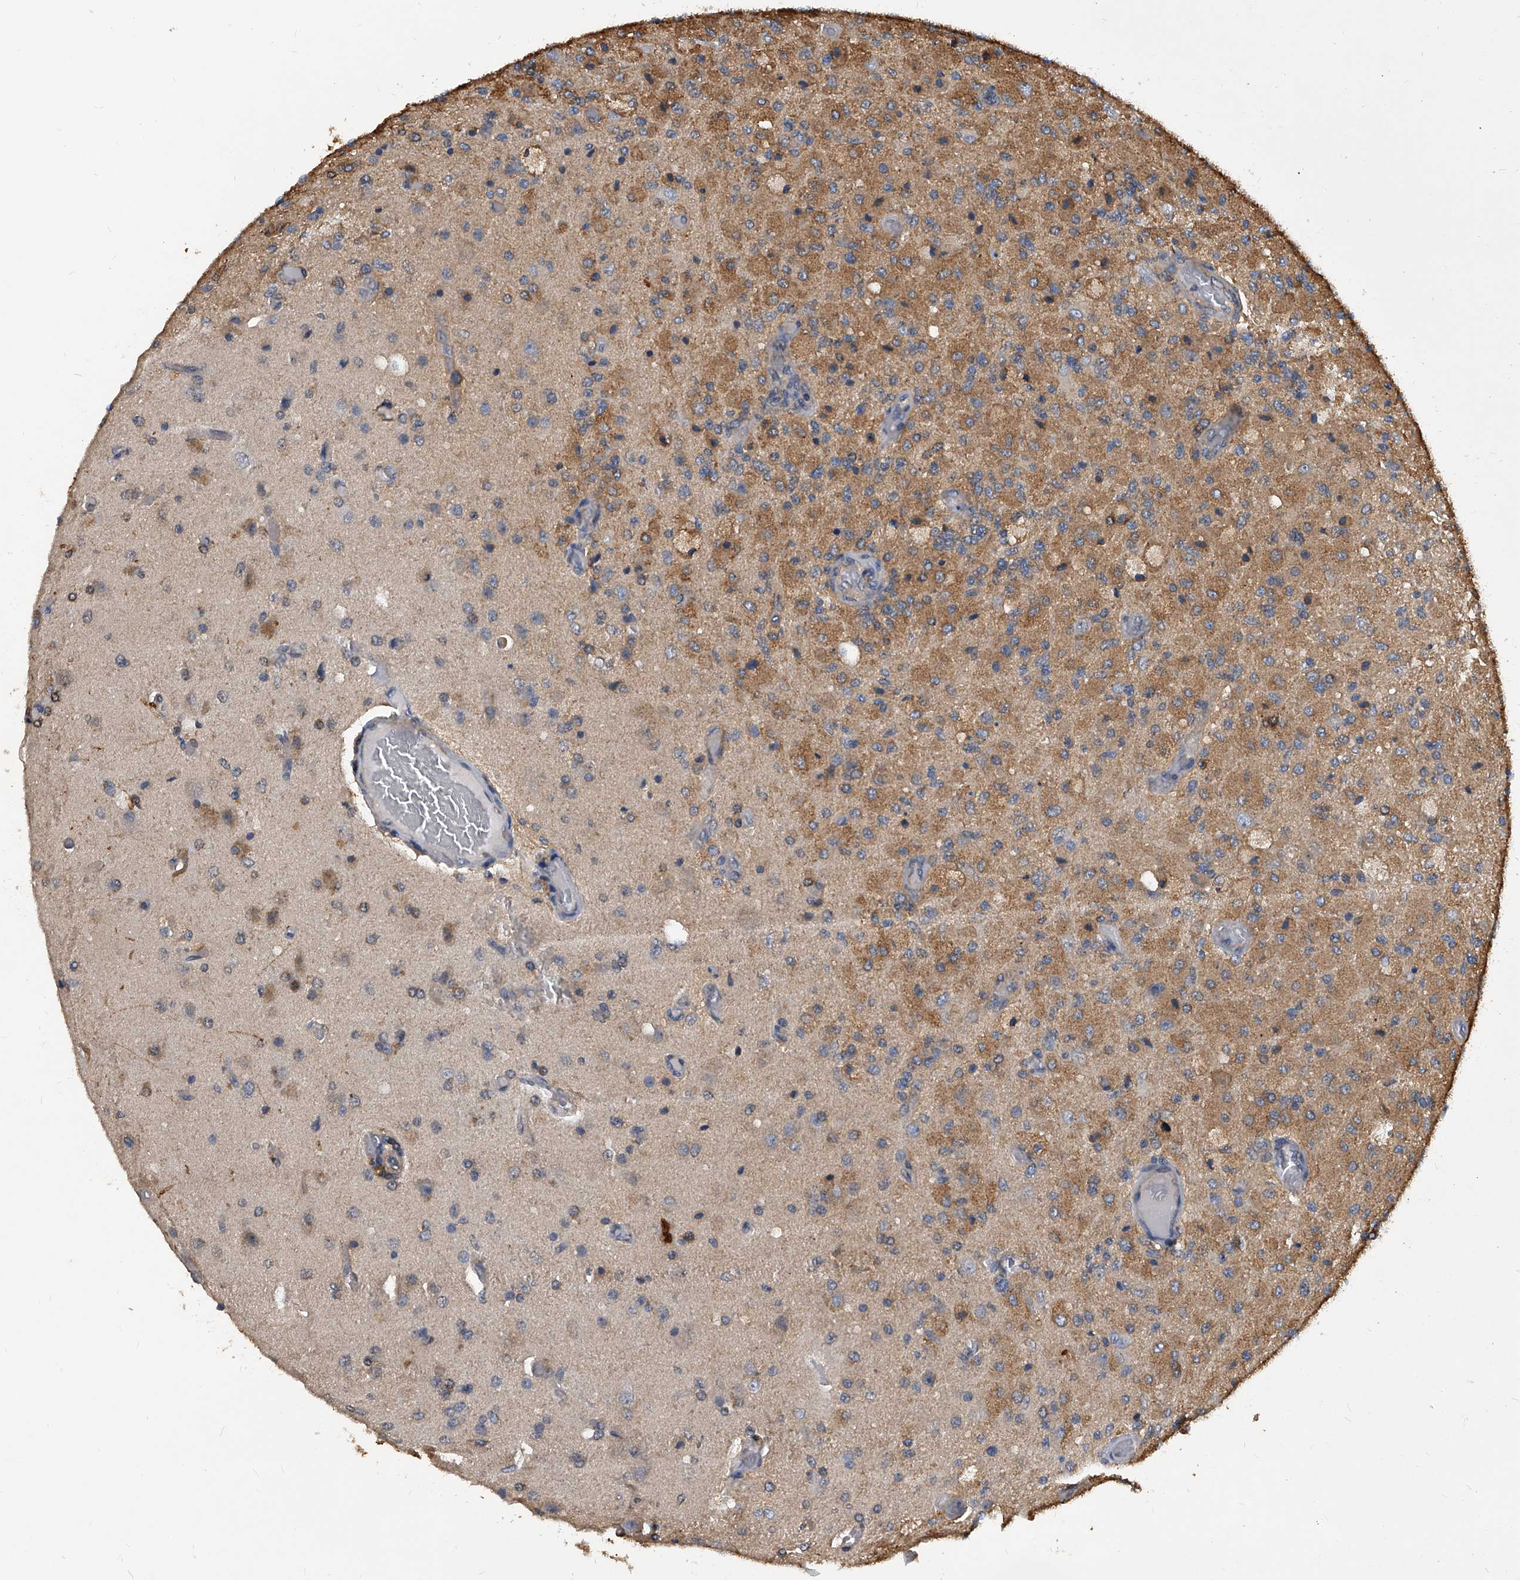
{"staining": {"intensity": "moderate", "quantity": "<25%", "location": "cytoplasmic/membranous"}, "tissue": "glioma", "cell_type": "Tumor cells", "image_type": "cancer", "snomed": [{"axis": "morphology", "description": "Normal tissue, NOS"}, {"axis": "morphology", "description": "Glioma, malignant, High grade"}, {"axis": "topography", "description": "Cerebral cortex"}], "caption": "Malignant glioma (high-grade) stained with IHC shows moderate cytoplasmic/membranous expression in about <25% of tumor cells. Using DAB (brown) and hematoxylin (blue) stains, captured at high magnification using brightfield microscopy.", "gene": "ATG5", "patient": {"sex": "male", "age": 77}}